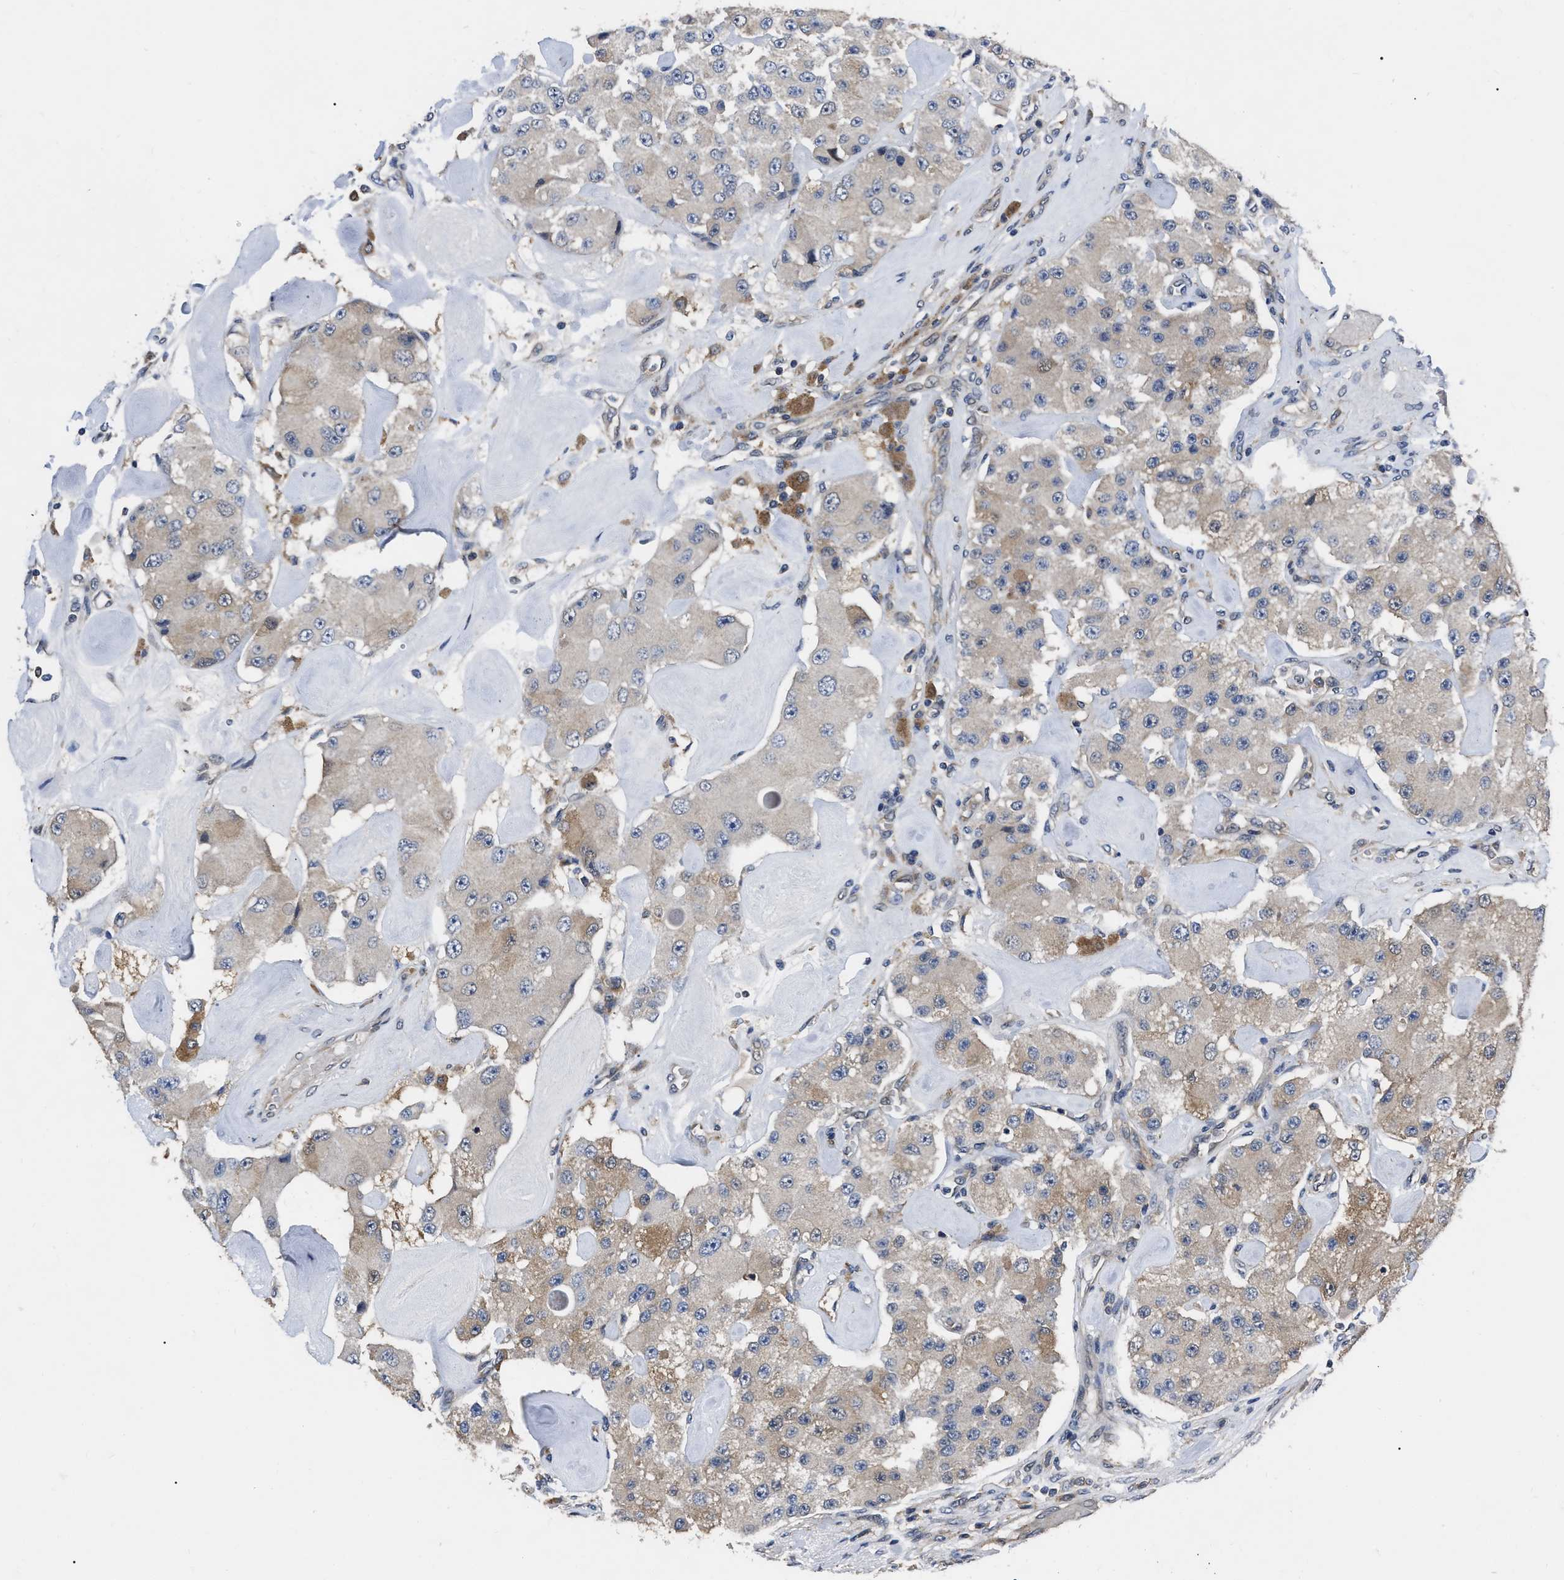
{"staining": {"intensity": "weak", "quantity": ">75%", "location": "cytoplasmic/membranous"}, "tissue": "carcinoid", "cell_type": "Tumor cells", "image_type": "cancer", "snomed": [{"axis": "morphology", "description": "Carcinoid, malignant, NOS"}, {"axis": "topography", "description": "Pancreas"}], "caption": "IHC image of neoplastic tissue: malignant carcinoid stained using immunohistochemistry shows low levels of weak protein expression localized specifically in the cytoplasmic/membranous of tumor cells, appearing as a cytoplasmic/membranous brown color.", "gene": "GET4", "patient": {"sex": "male", "age": 41}}